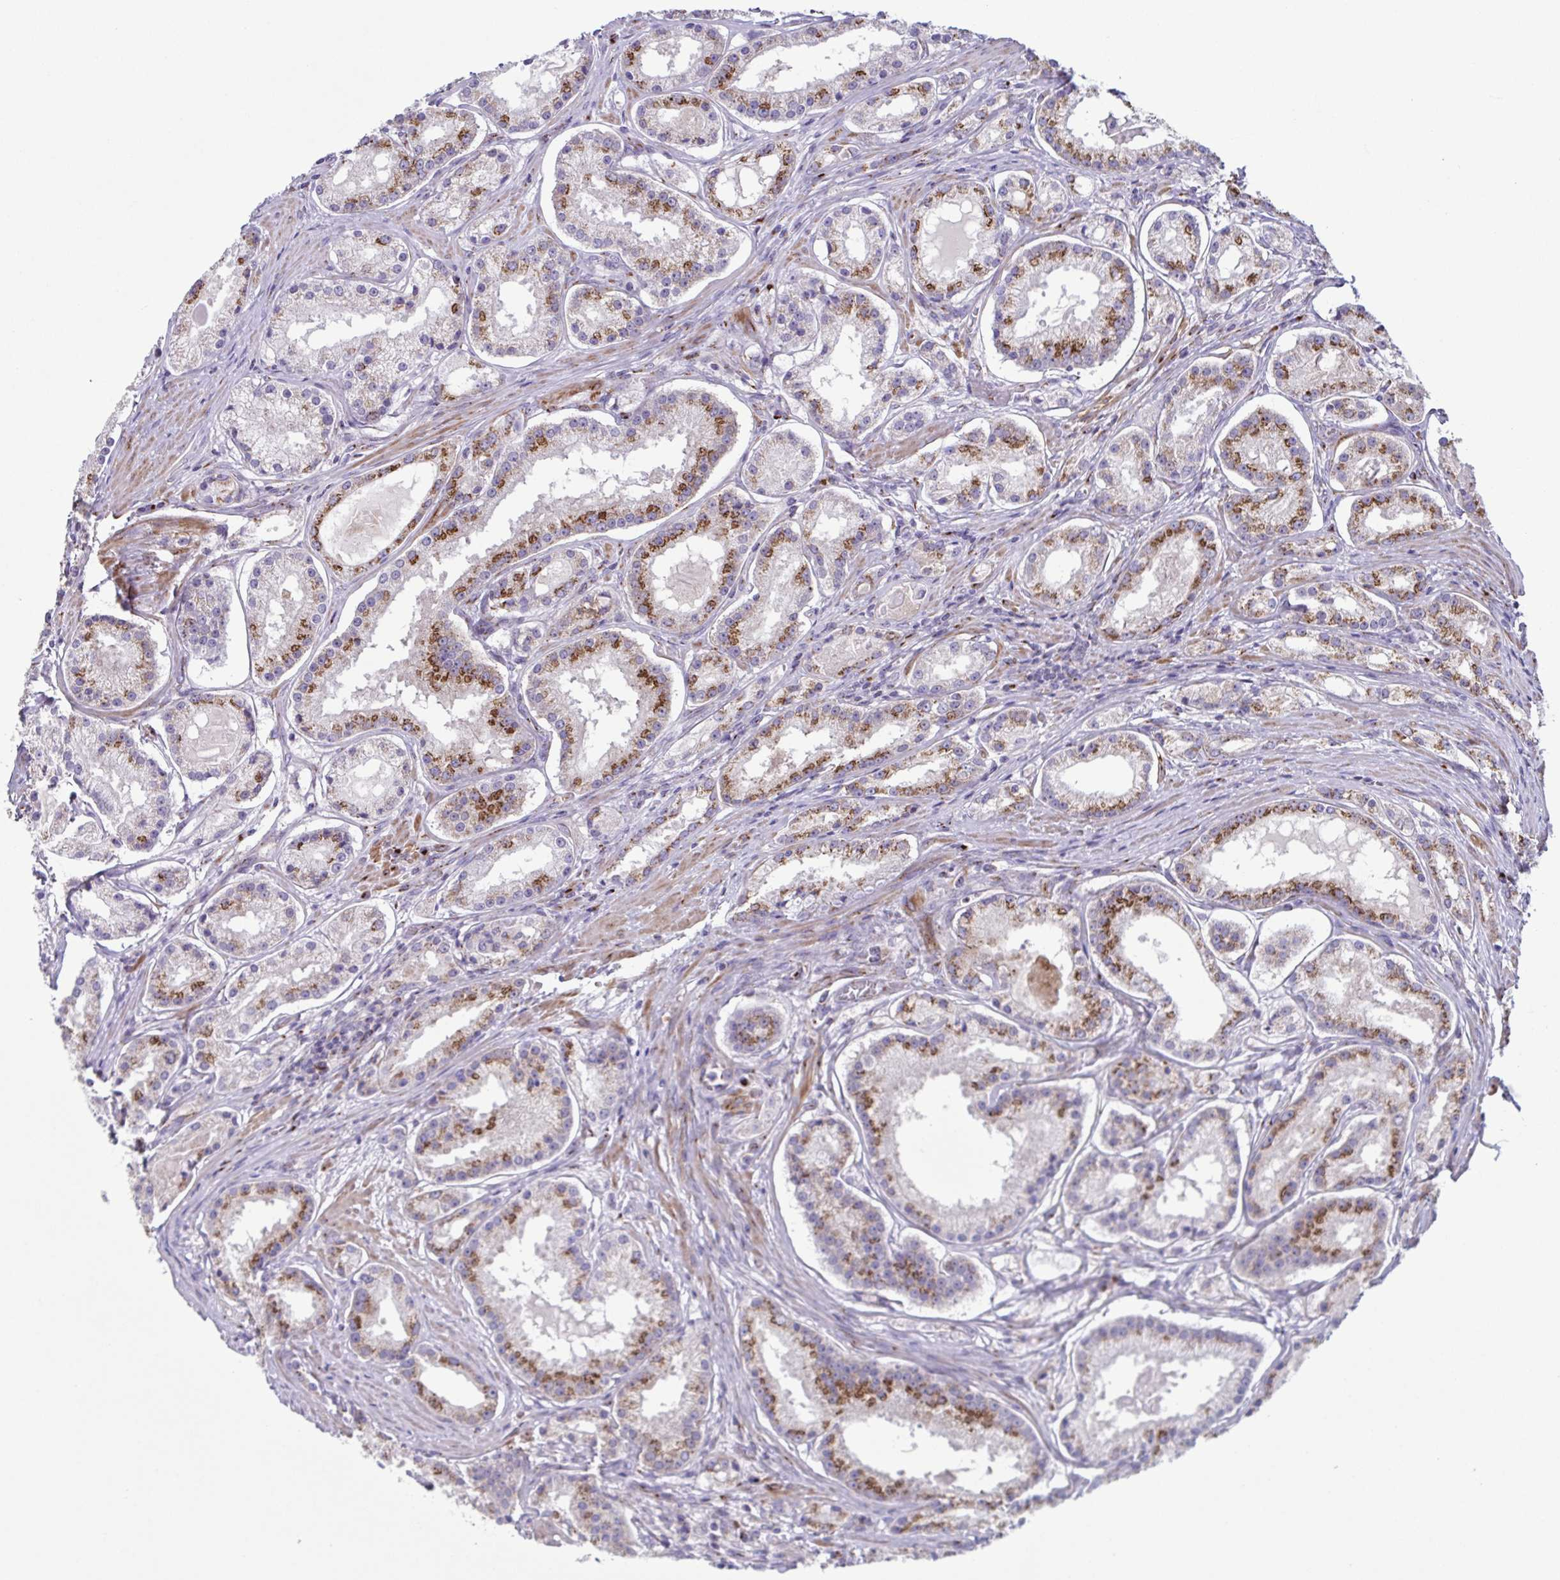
{"staining": {"intensity": "moderate", "quantity": "25%-75%", "location": "cytoplasmic/membranous"}, "tissue": "prostate cancer", "cell_type": "Tumor cells", "image_type": "cancer", "snomed": [{"axis": "morphology", "description": "Adenocarcinoma, Low grade"}, {"axis": "topography", "description": "Prostate"}], "caption": "Immunohistochemistry staining of prostate low-grade adenocarcinoma, which shows medium levels of moderate cytoplasmic/membranous expression in about 25%-75% of tumor cells indicating moderate cytoplasmic/membranous protein expression. The staining was performed using DAB (brown) for protein detection and nuclei were counterstained in hematoxylin (blue).", "gene": "COL17A1", "patient": {"sex": "male", "age": 57}}